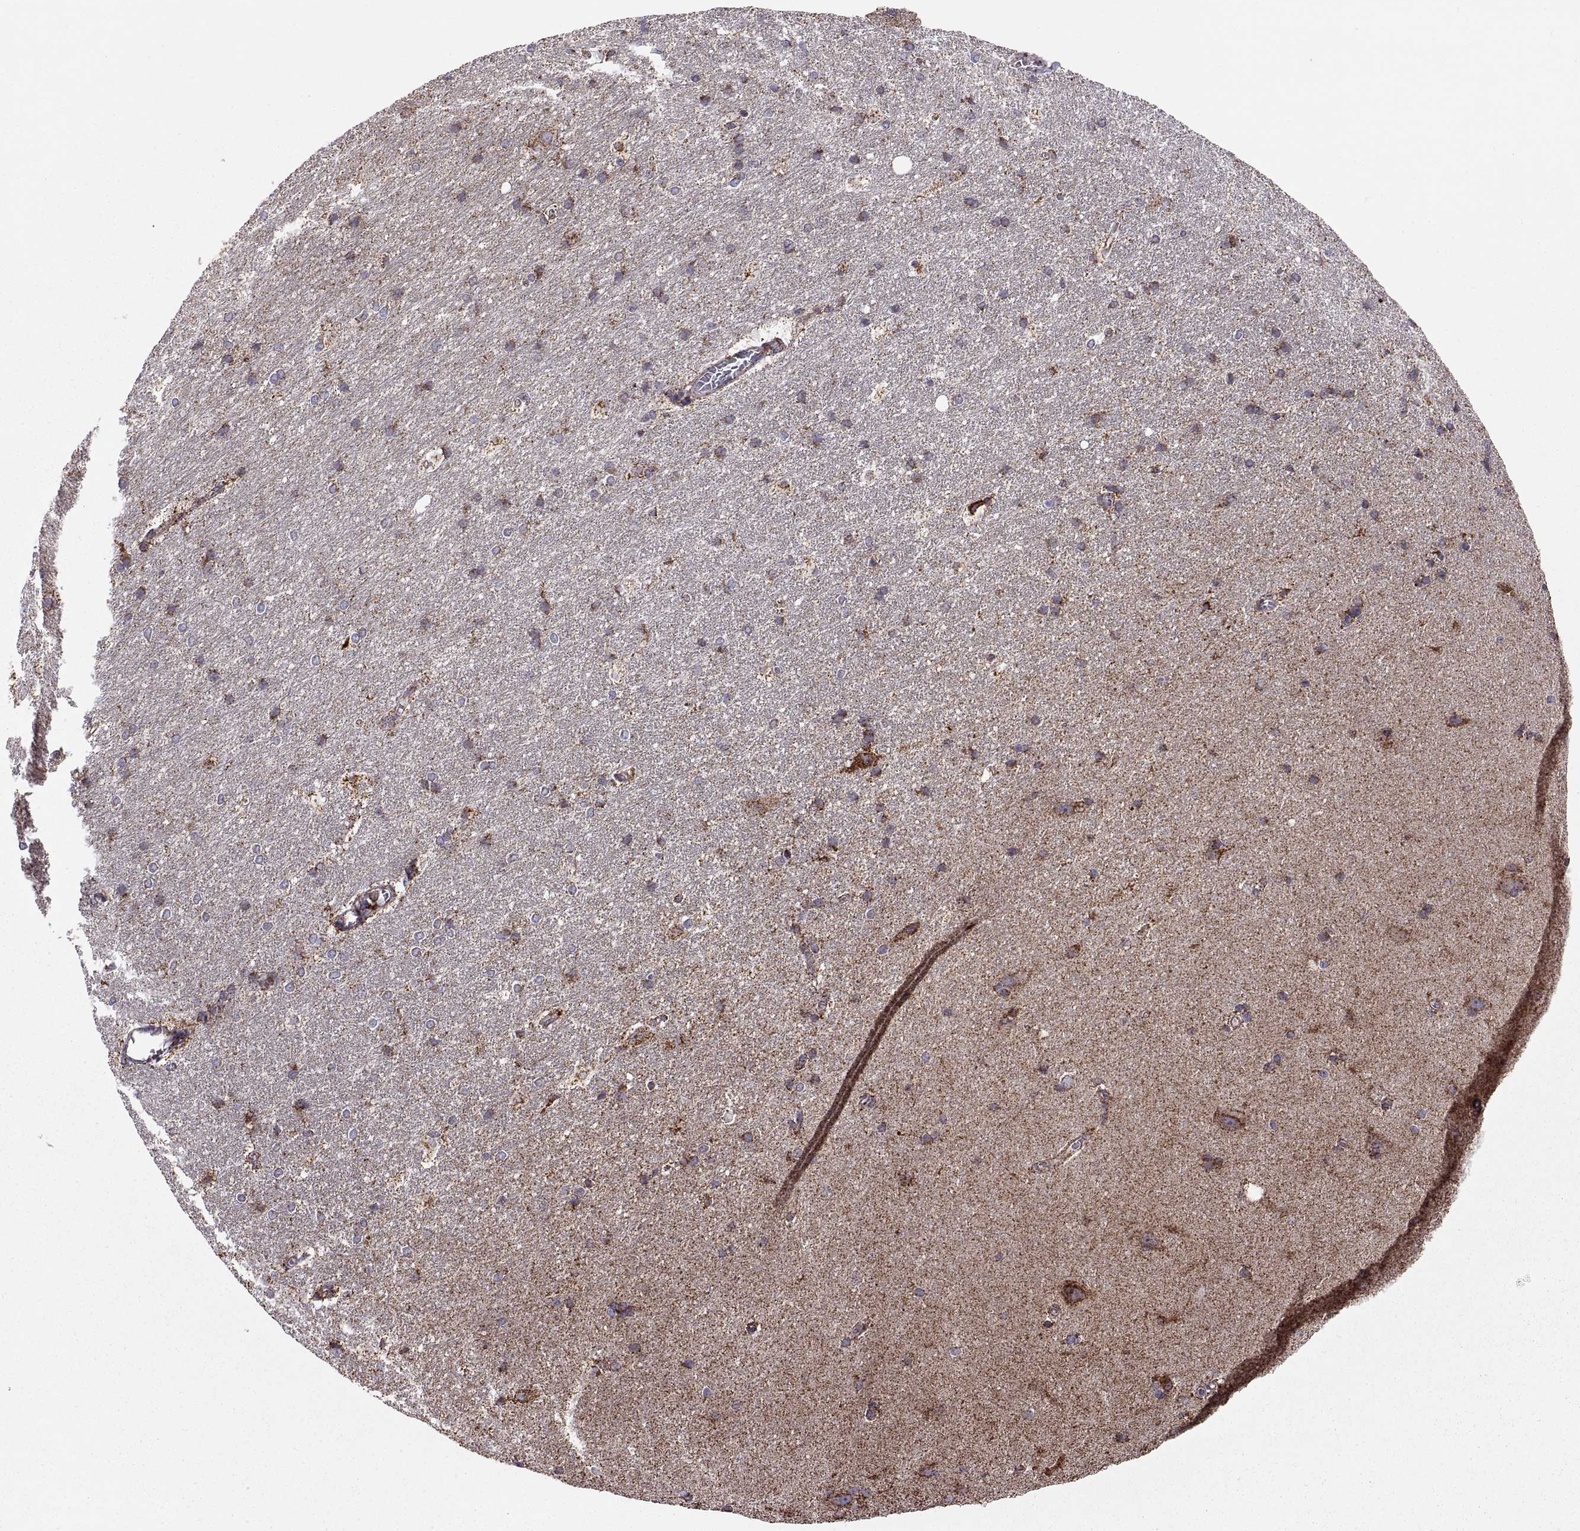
{"staining": {"intensity": "strong", "quantity": ">75%", "location": "cytoplasmic/membranous"}, "tissue": "hippocampus", "cell_type": "Glial cells", "image_type": "normal", "snomed": [{"axis": "morphology", "description": "Normal tissue, NOS"}, {"axis": "topography", "description": "Cerebral cortex"}, {"axis": "topography", "description": "Hippocampus"}], "caption": "This is an image of IHC staining of normal hippocampus, which shows strong expression in the cytoplasmic/membranous of glial cells.", "gene": "ARSD", "patient": {"sex": "female", "age": 19}}